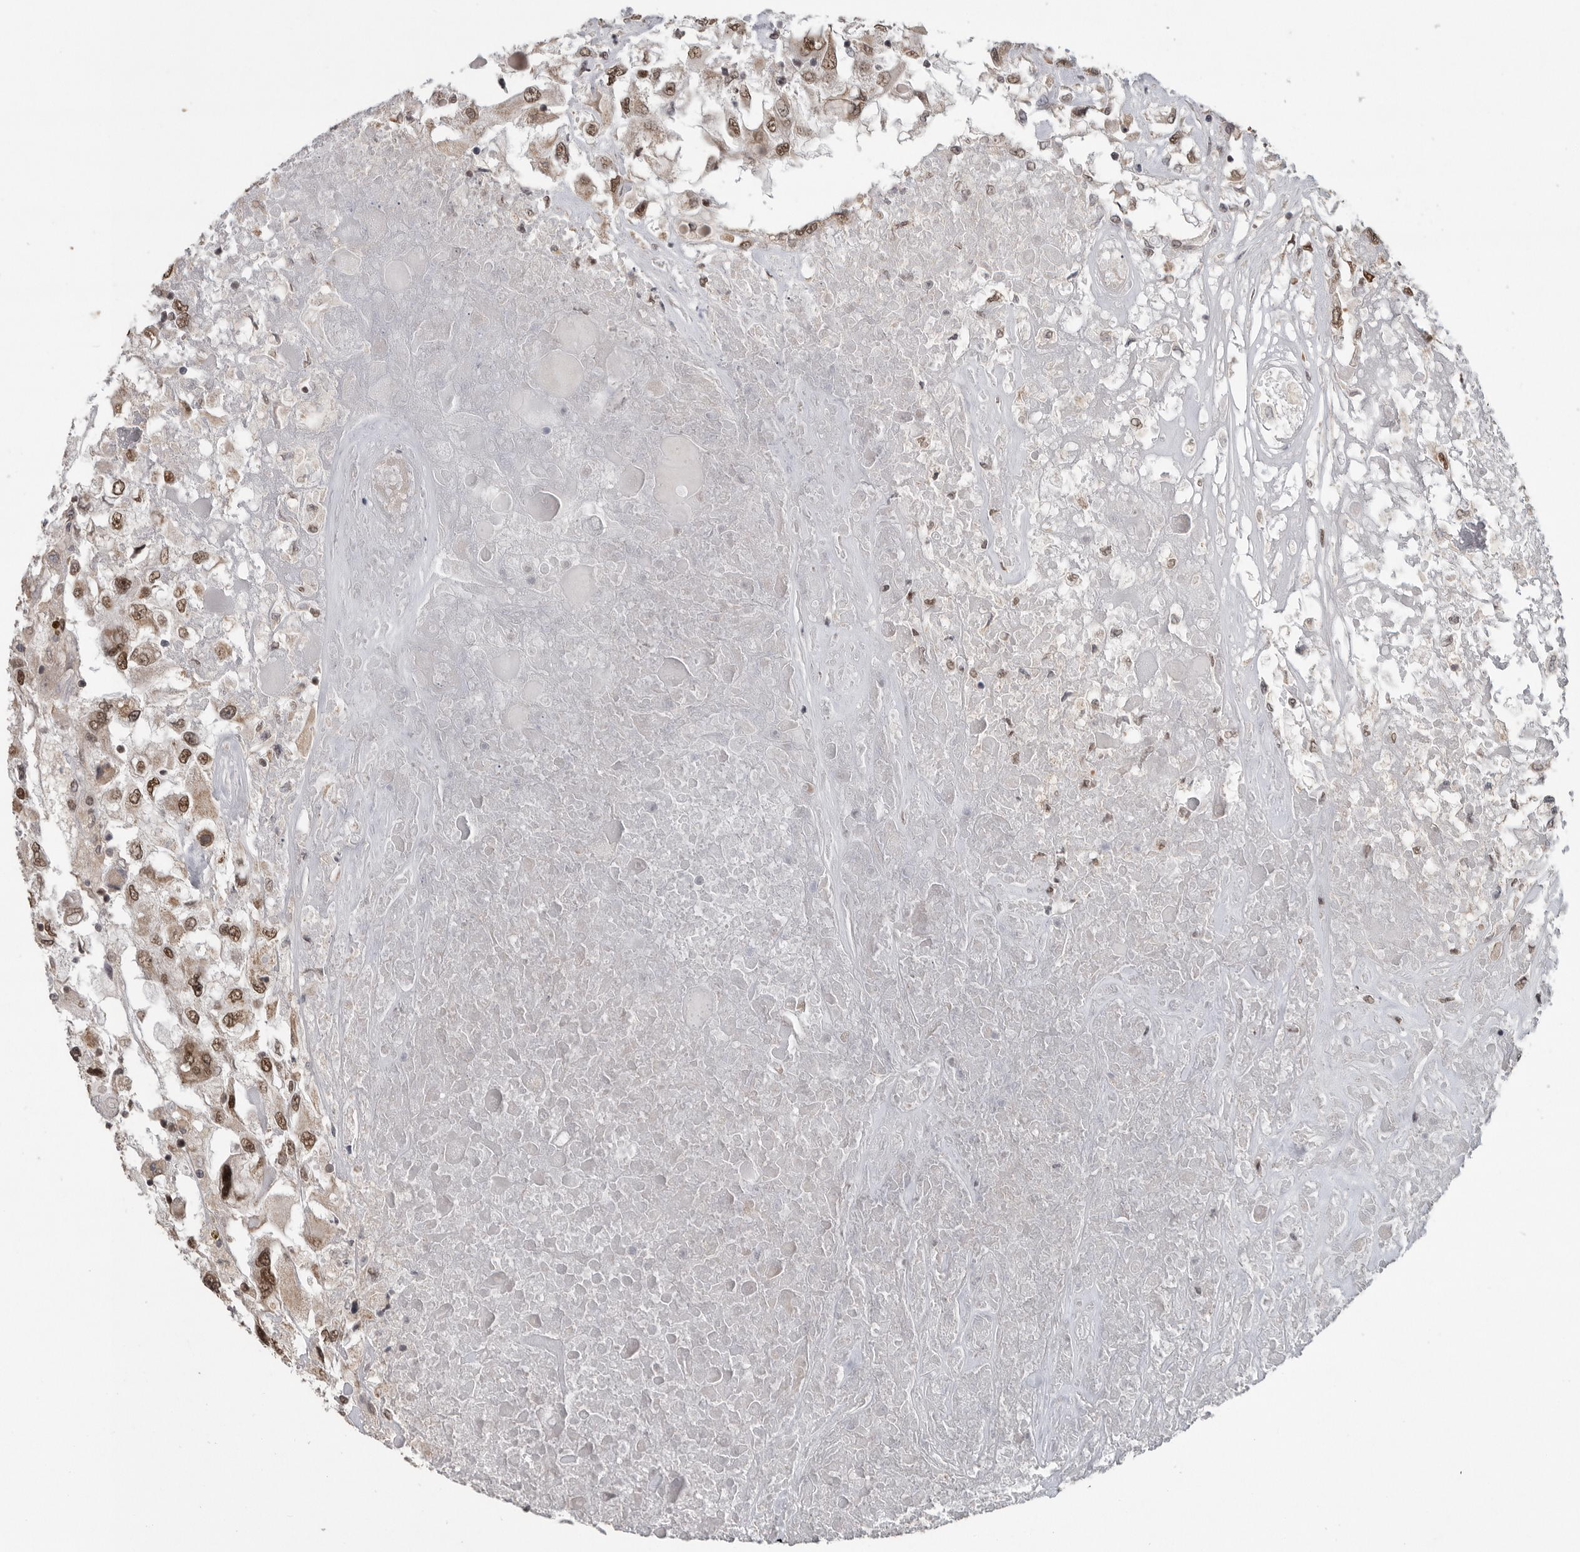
{"staining": {"intensity": "moderate", "quantity": ">75%", "location": "nuclear"}, "tissue": "renal cancer", "cell_type": "Tumor cells", "image_type": "cancer", "snomed": [{"axis": "morphology", "description": "Adenocarcinoma, NOS"}, {"axis": "topography", "description": "Kidney"}], "caption": "Tumor cells demonstrate medium levels of moderate nuclear positivity in approximately >75% of cells in human renal cancer (adenocarcinoma).", "gene": "PPP1R10", "patient": {"sex": "female", "age": 52}}